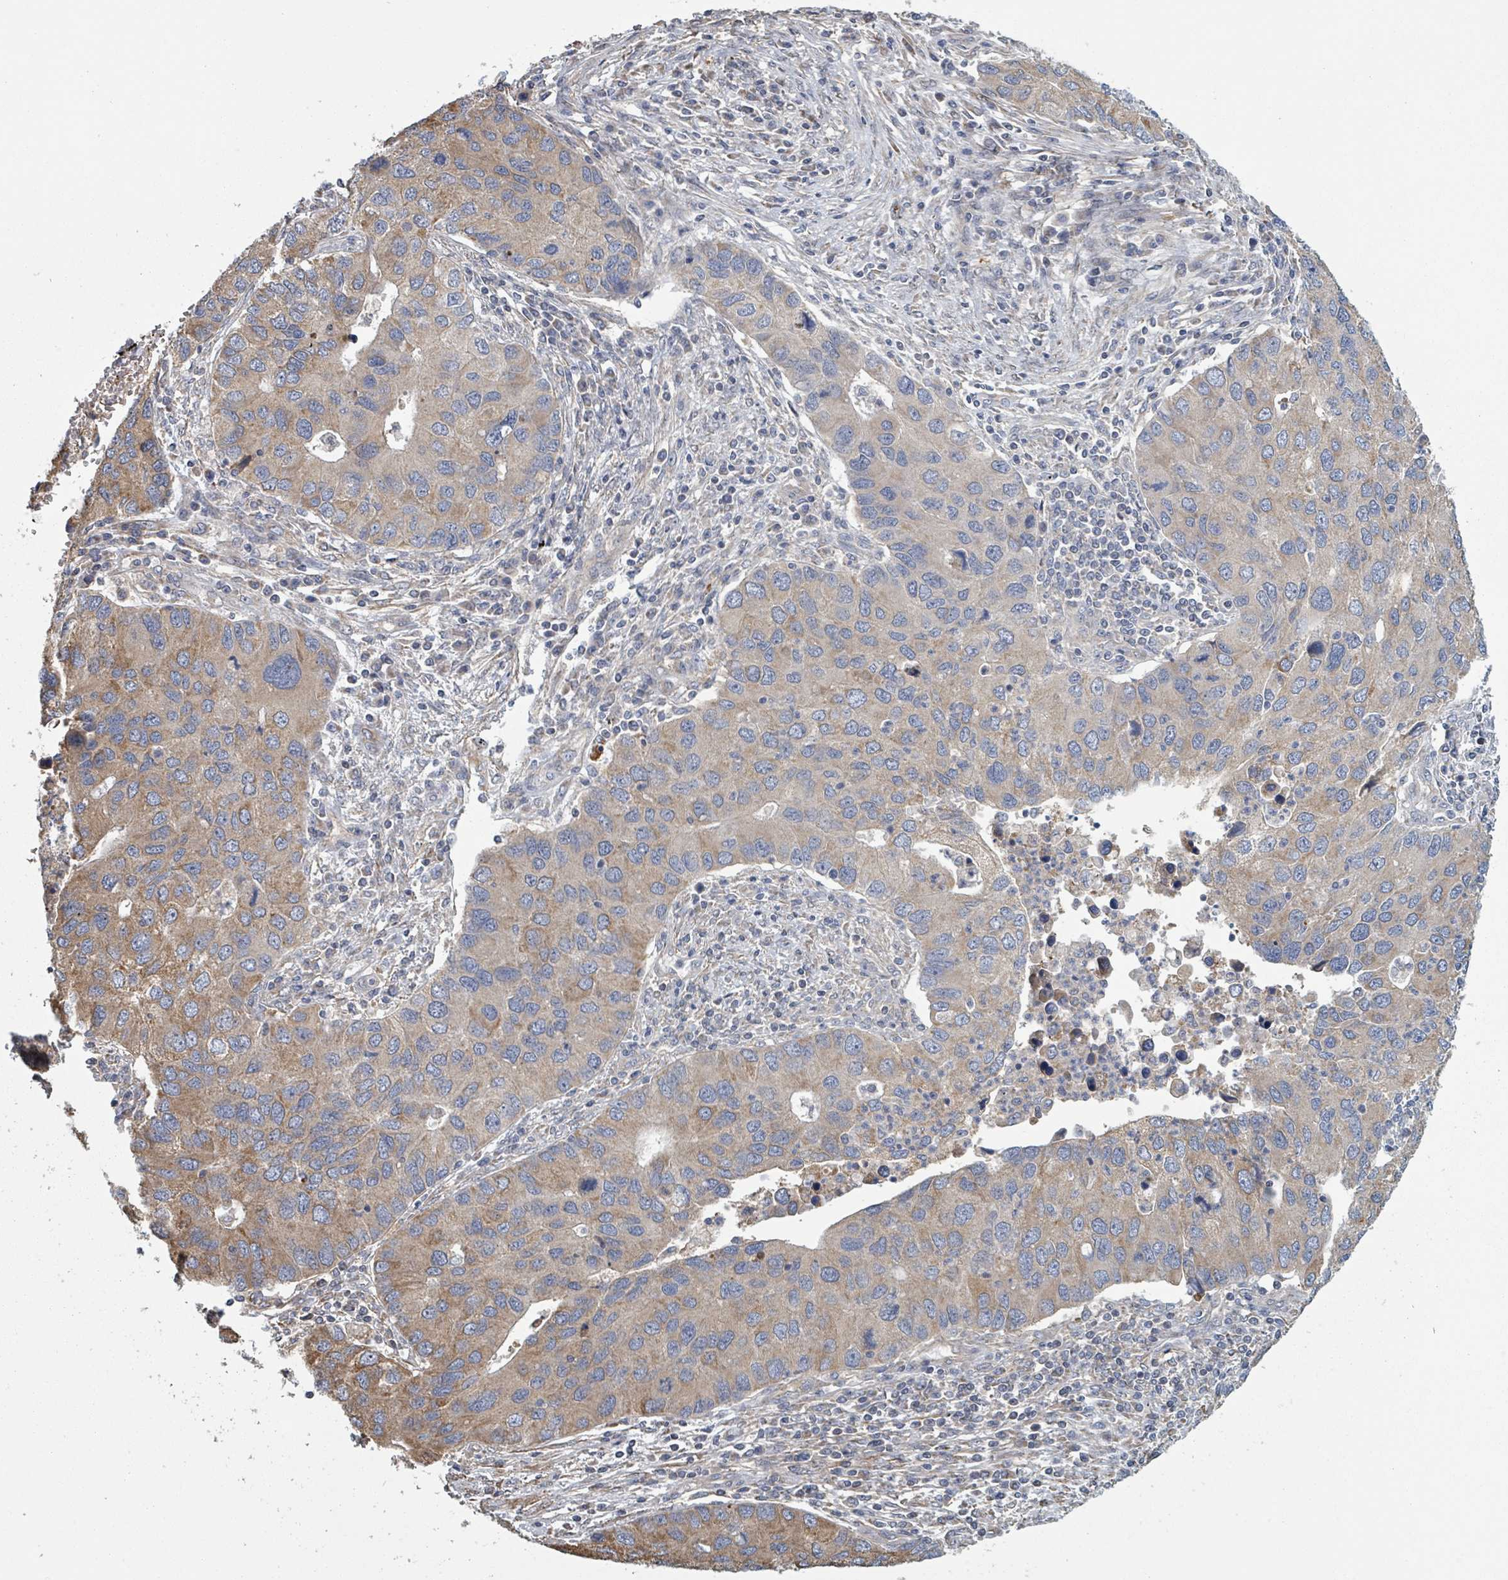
{"staining": {"intensity": "moderate", "quantity": "25%-75%", "location": "cytoplasmic/membranous"}, "tissue": "lung cancer", "cell_type": "Tumor cells", "image_type": "cancer", "snomed": [{"axis": "morphology", "description": "Aneuploidy"}, {"axis": "morphology", "description": "Adenocarcinoma, NOS"}, {"axis": "topography", "description": "Lymph node"}, {"axis": "topography", "description": "Lung"}], "caption": "Moderate cytoplasmic/membranous staining for a protein is present in approximately 25%-75% of tumor cells of lung cancer (adenocarcinoma) using IHC.", "gene": "ADCK1", "patient": {"sex": "female", "age": 74}}